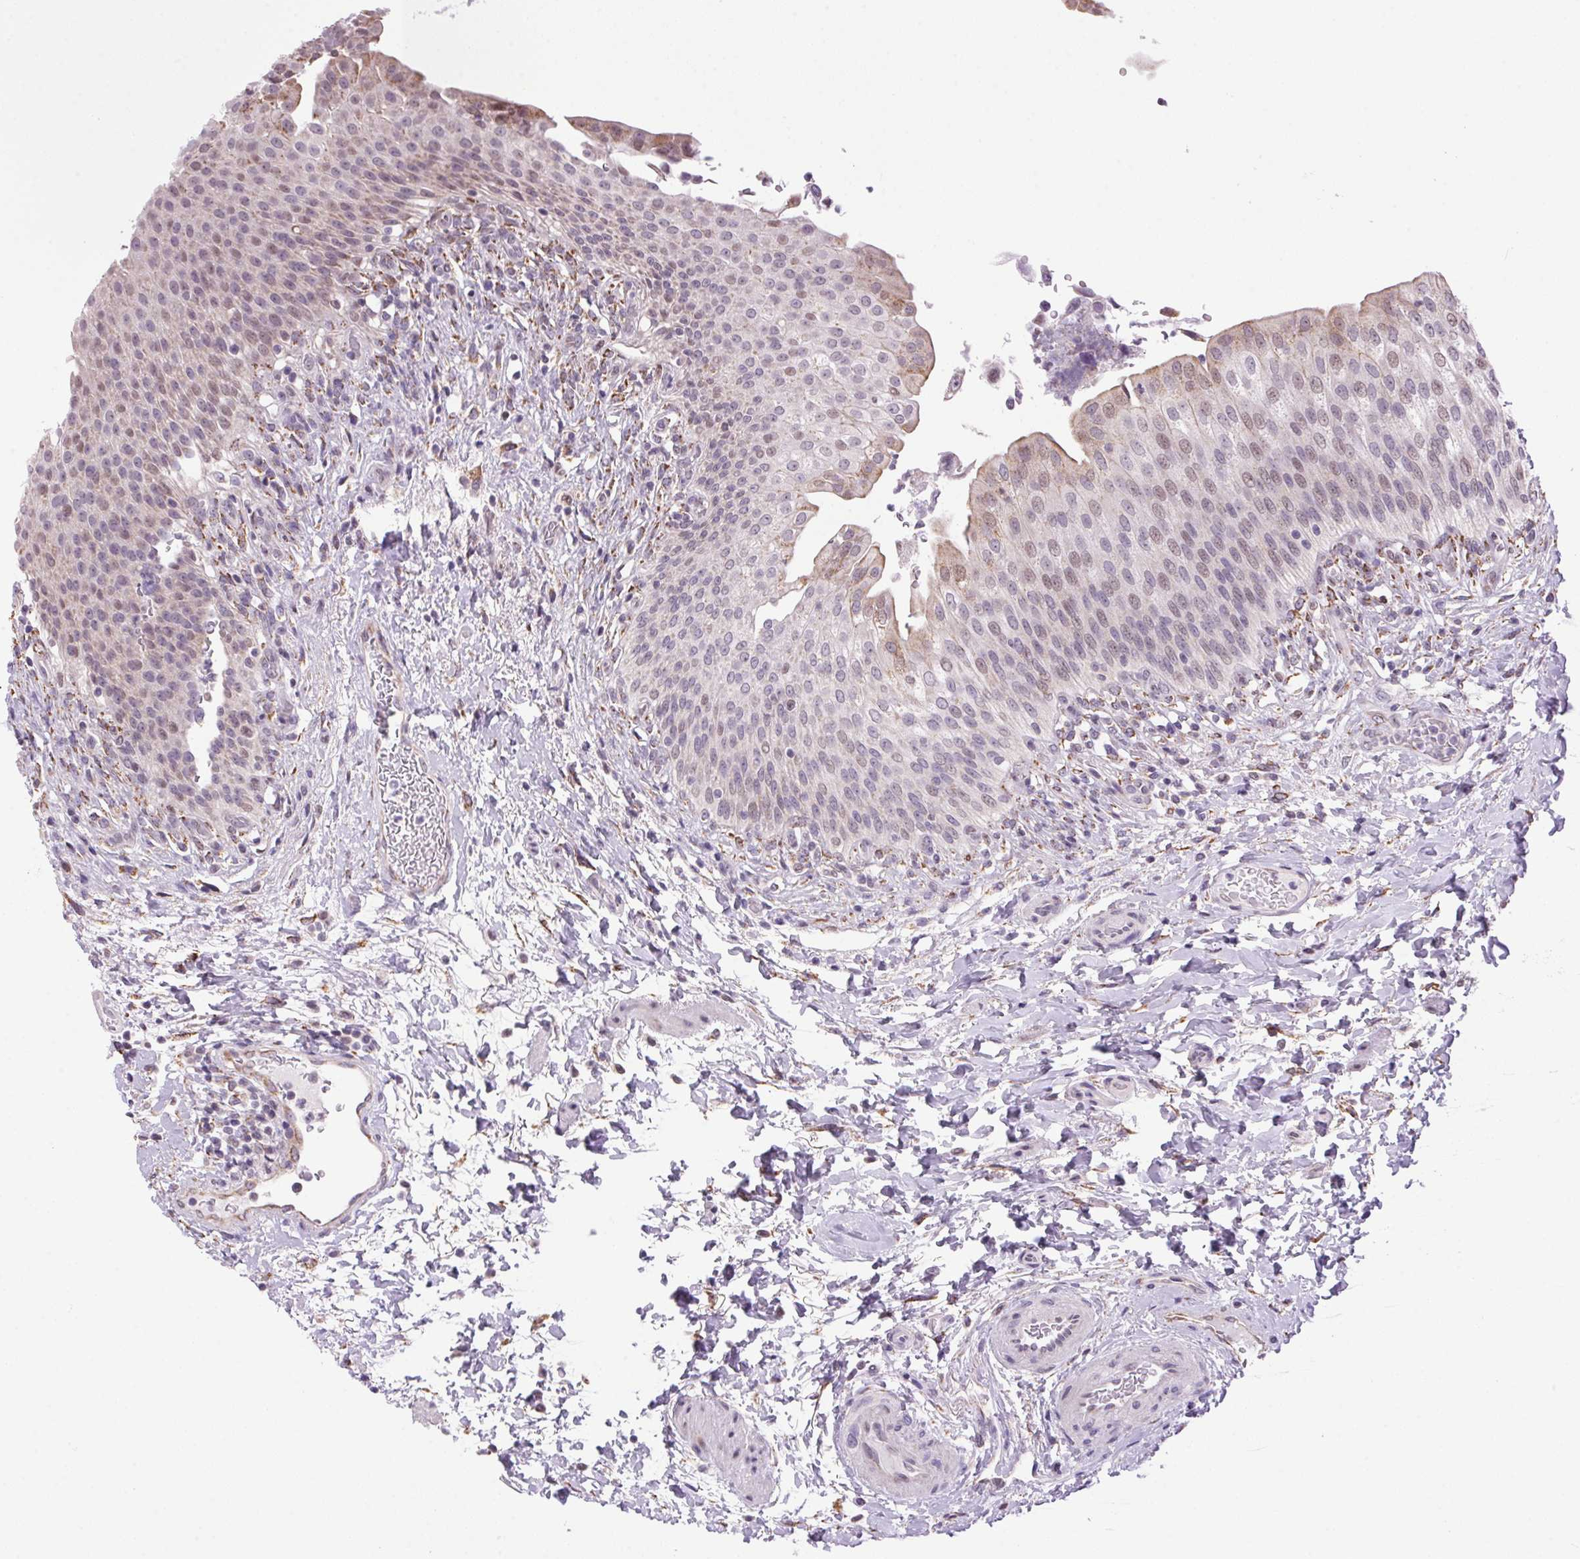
{"staining": {"intensity": "weak", "quantity": "<25%", "location": "cytoplasmic/membranous,nuclear"}, "tissue": "urinary bladder", "cell_type": "Urothelial cells", "image_type": "normal", "snomed": [{"axis": "morphology", "description": "Normal tissue, NOS"}, {"axis": "topography", "description": "Urinary bladder"}, {"axis": "topography", "description": "Peripheral nerve tissue"}], "caption": "Immunohistochemistry (IHC) histopathology image of benign urinary bladder stained for a protein (brown), which demonstrates no positivity in urothelial cells.", "gene": "AKR1E2", "patient": {"sex": "female", "age": 60}}